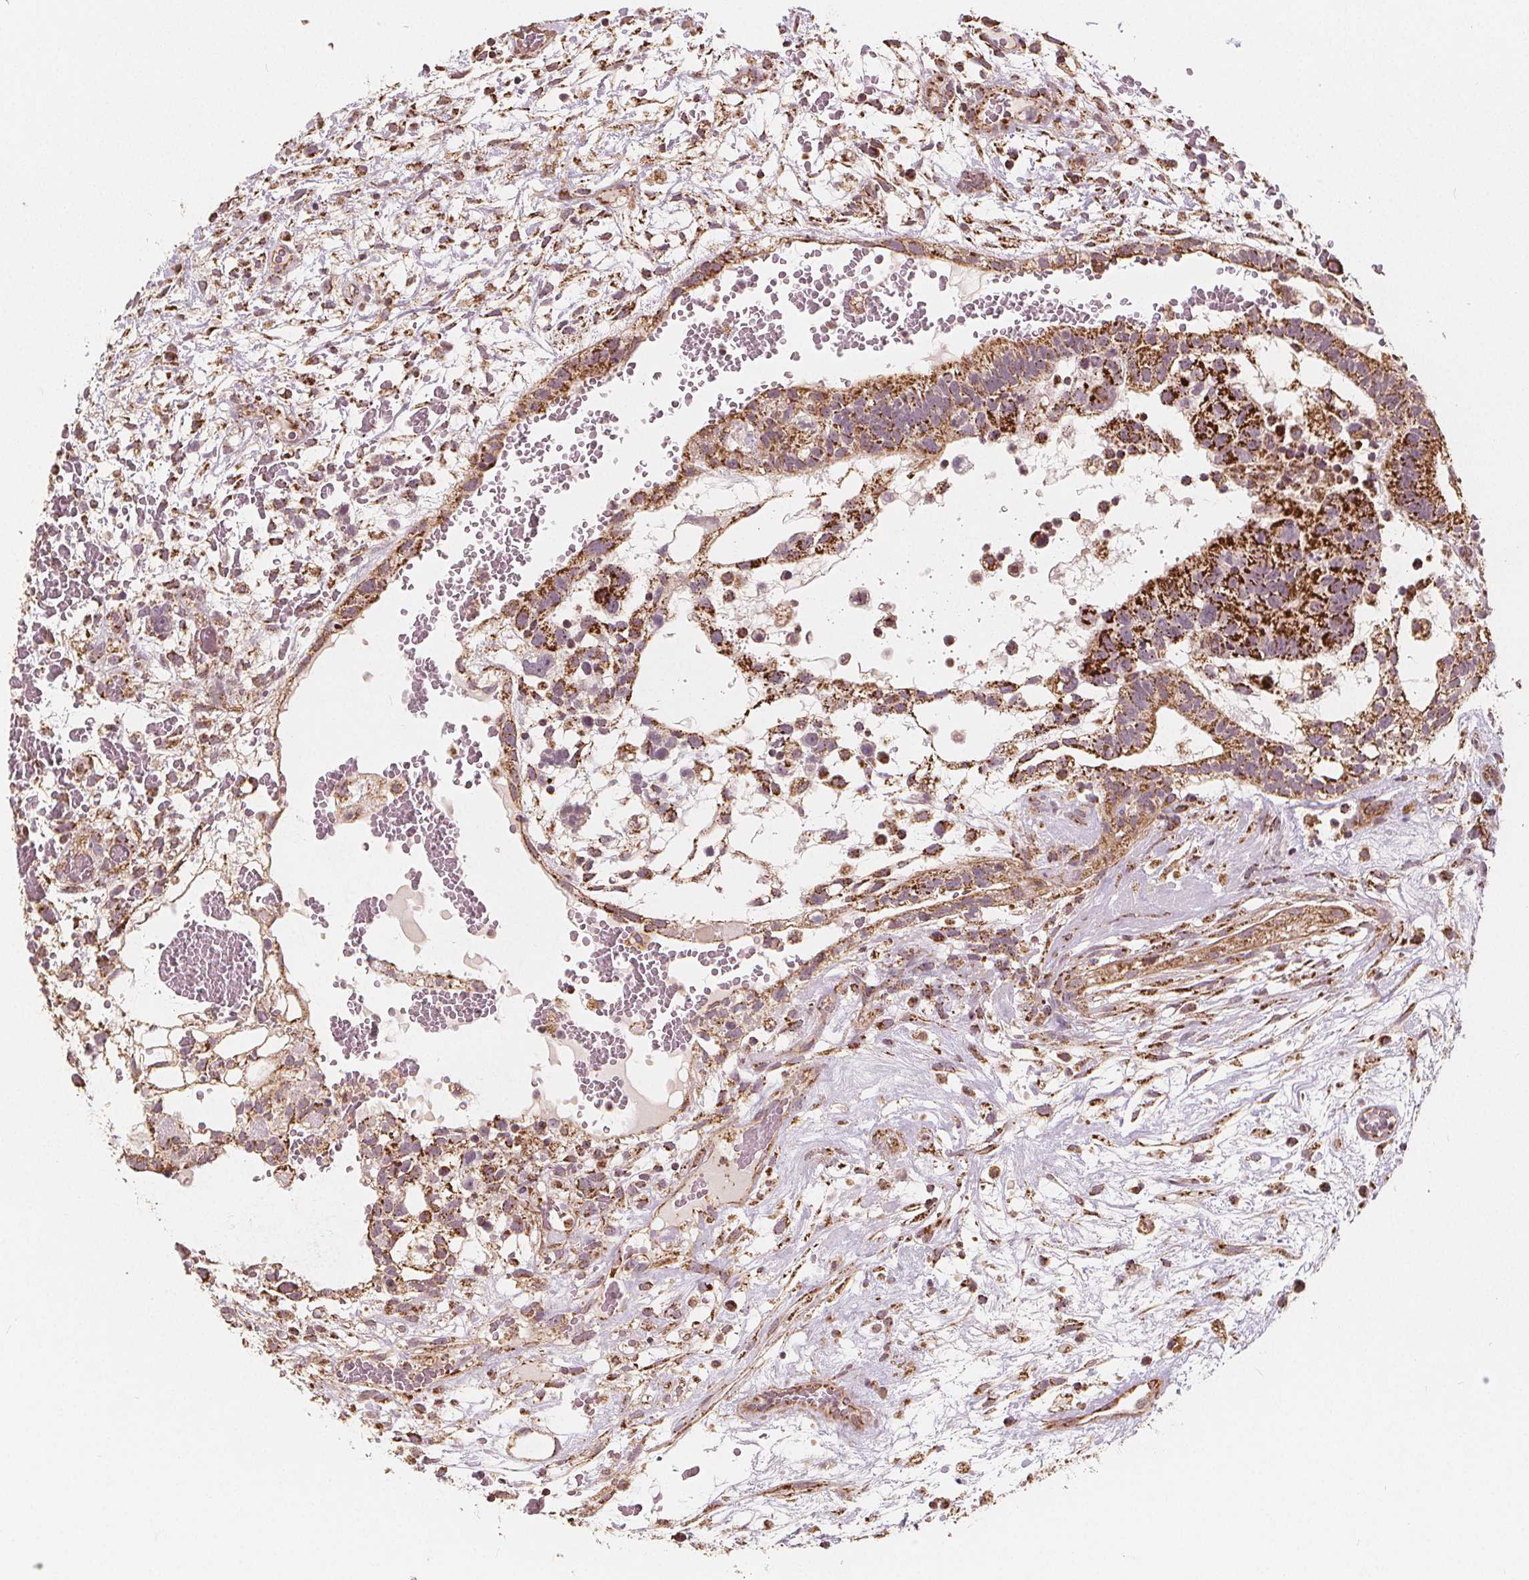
{"staining": {"intensity": "moderate", "quantity": ">75%", "location": "cytoplasmic/membranous"}, "tissue": "testis cancer", "cell_type": "Tumor cells", "image_type": "cancer", "snomed": [{"axis": "morphology", "description": "Normal tissue, NOS"}, {"axis": "morphology", "description": "Carcinoma, Embryonal, NOS"}, {"axis": "topography", "description": "Testis"}], "caption": "Protein staining by IHC reveals moderate cytoplasmic/membranous positivity in about >75% of tumor cells in embryonal carcinoma (testis).", "gene": "PEX26", "patient": {"sex": "male", "age": 32}}